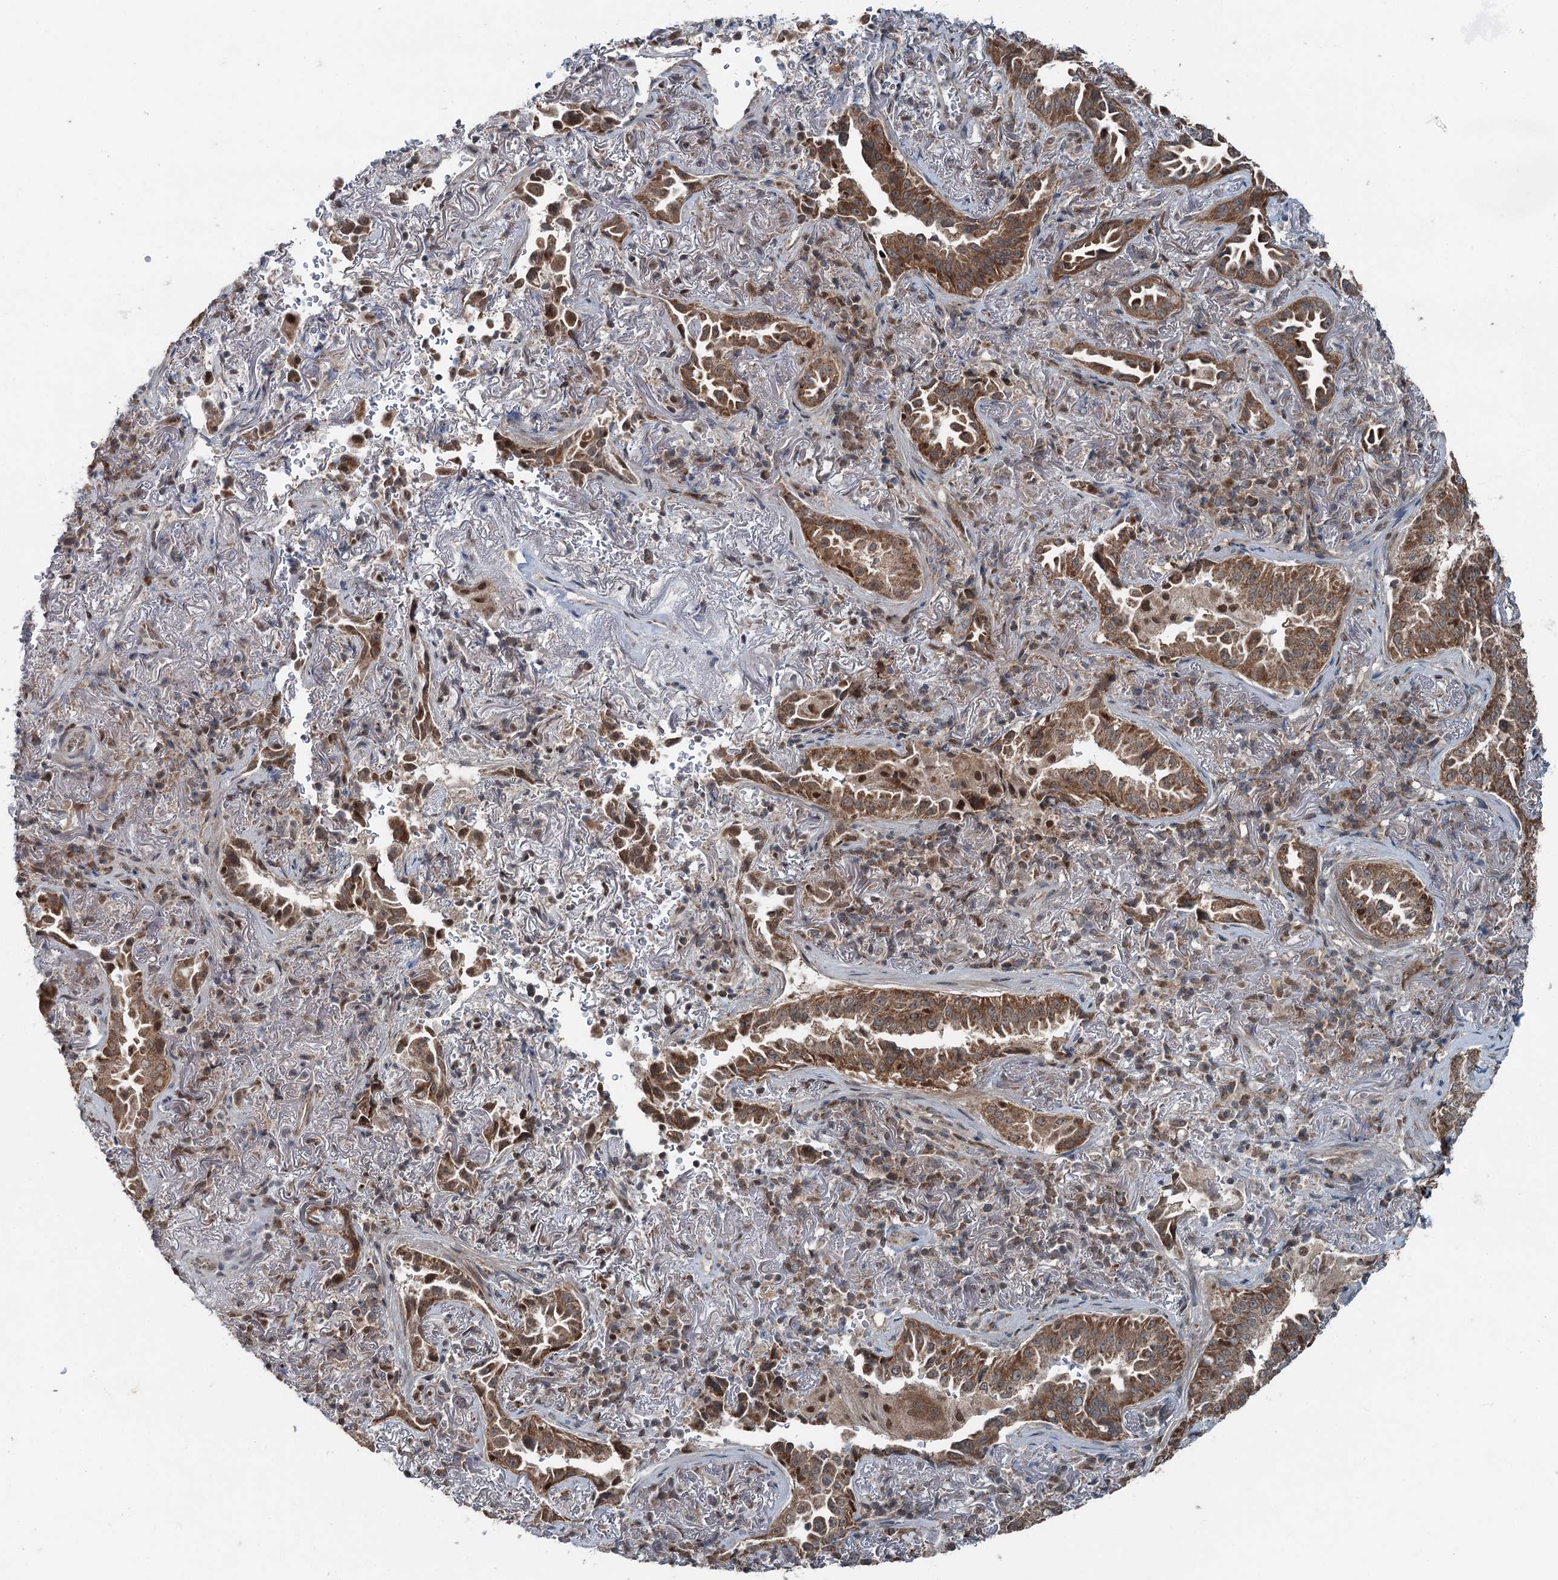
{"staining": {"intensity": "moderate", "quantity": ">75%", "location": "cytoplasmic/membranous"}, "tissue": "lung cancer", "cell_type": "Tumor cells", "image_type": "cancer", "snomed": [{"axis": "morphology", "description": "Adenocarcinoma, NOS"}, {"axis": "topography", "description": "Lung"}], "caption": "Brown immunohistochemical staining in human lung cancer demonstrates moderate cytoplasmic/membranous expression in approximately >75% of tumor cells. Using DAB (3,3'-diaminobenzidine) (brown) and hematoxylin (blue) stains, captured at high magnification using brightfield microscopy.", "gene": "WAPL", "patient": {"sex": "female", "age": 69}}